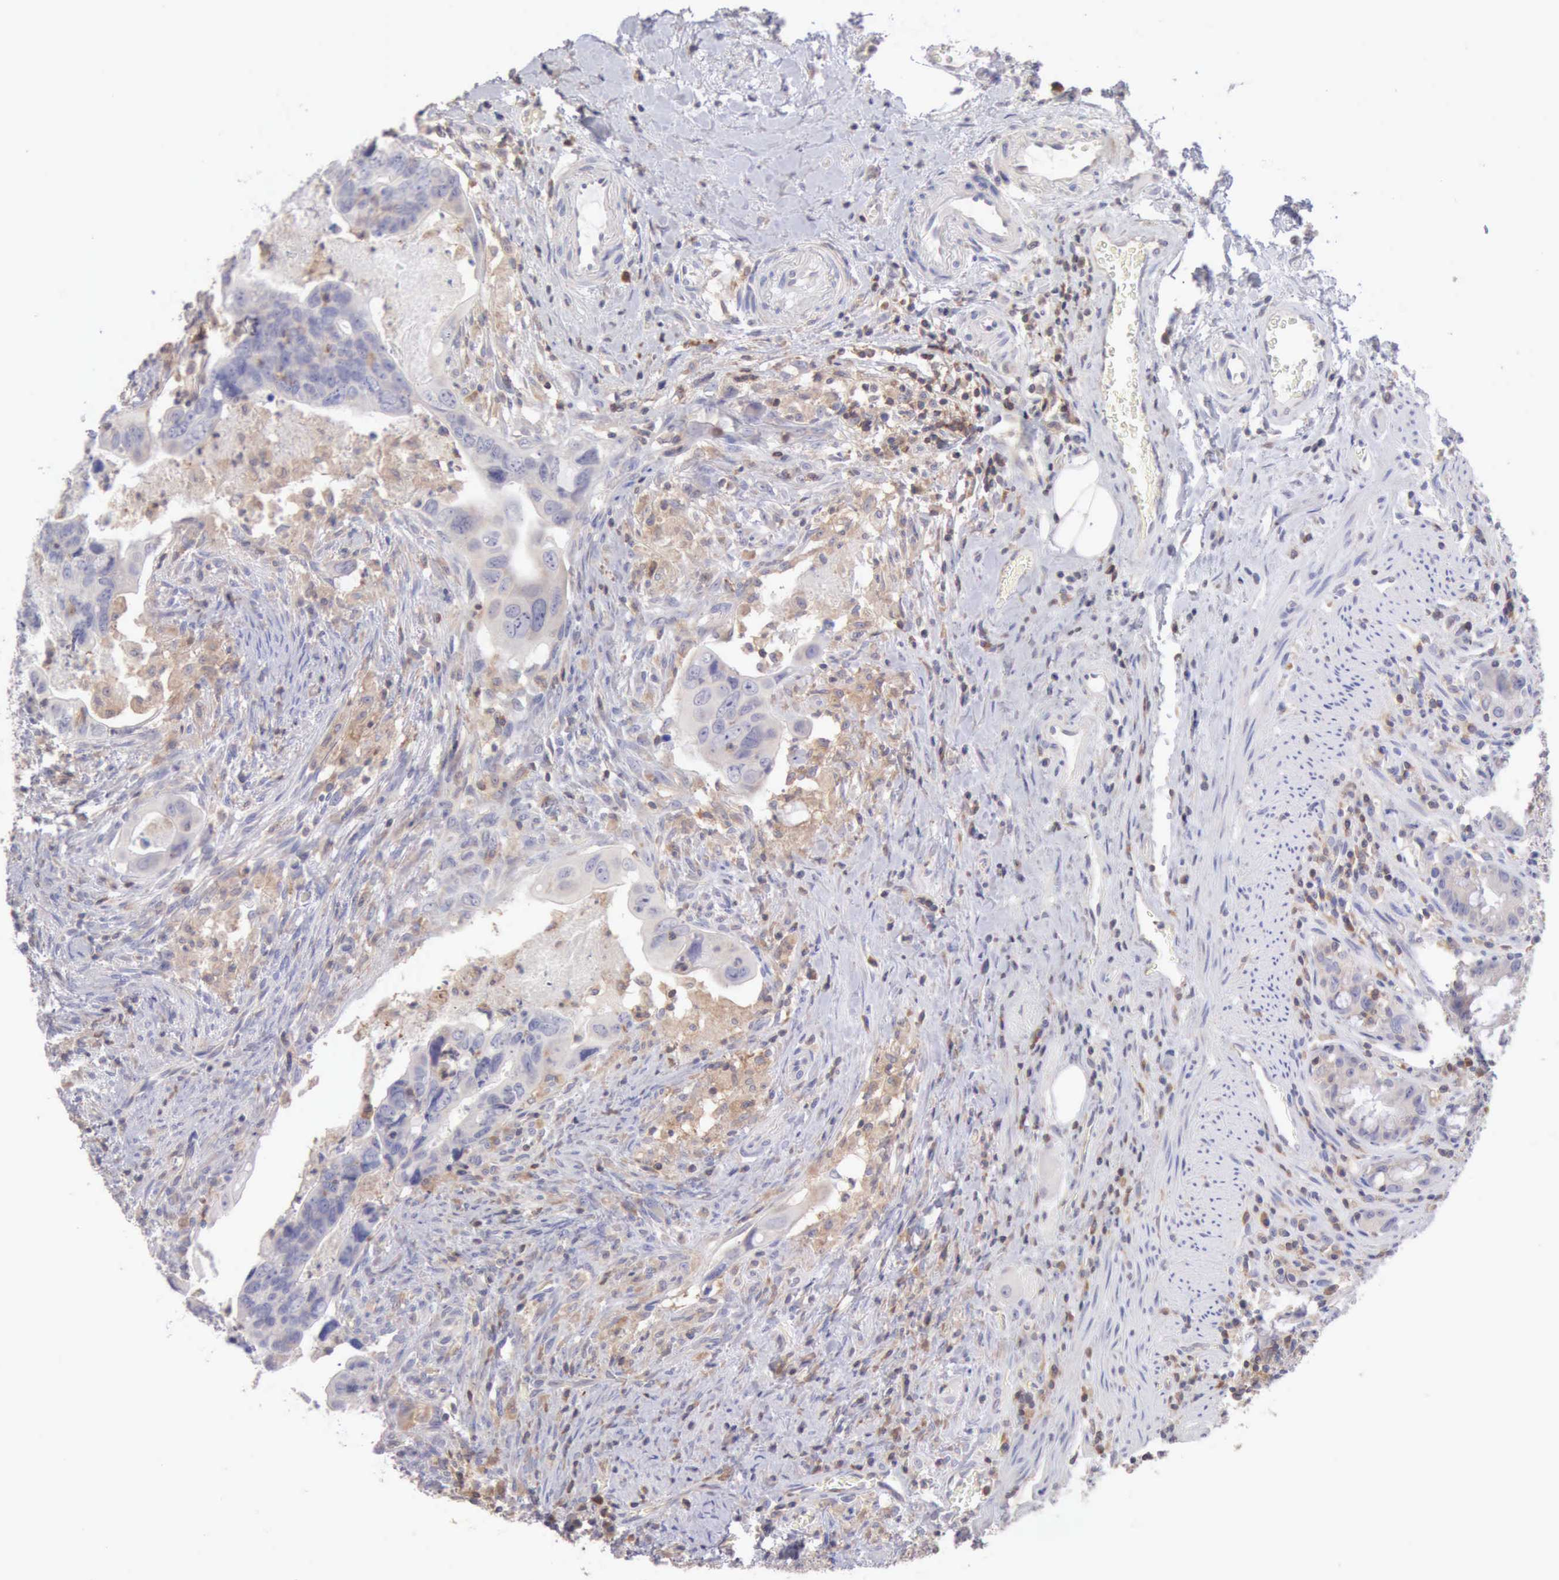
{"staining": {"intensity": "negative", "quantity": "none", "location": "none"}, "tissue": "colorectal cancer", "cell_type": "Tumor cells", "image_type": "cancer", "snomed": [{"axis": "morphology", "description": "Adenocarcinoma, NOS"}, {"axis": "topography", "description": "Rectum"}], "caption": "An immunohistochemistry (IHC) histopathology image of colorectal cancer (adenocarcinoma) is shown. There is no staining in tumor cells of colorectal cancer (adenocarcinoma).", "gene": "SASH3", "patient": {"sex": "male", "age": 53}}